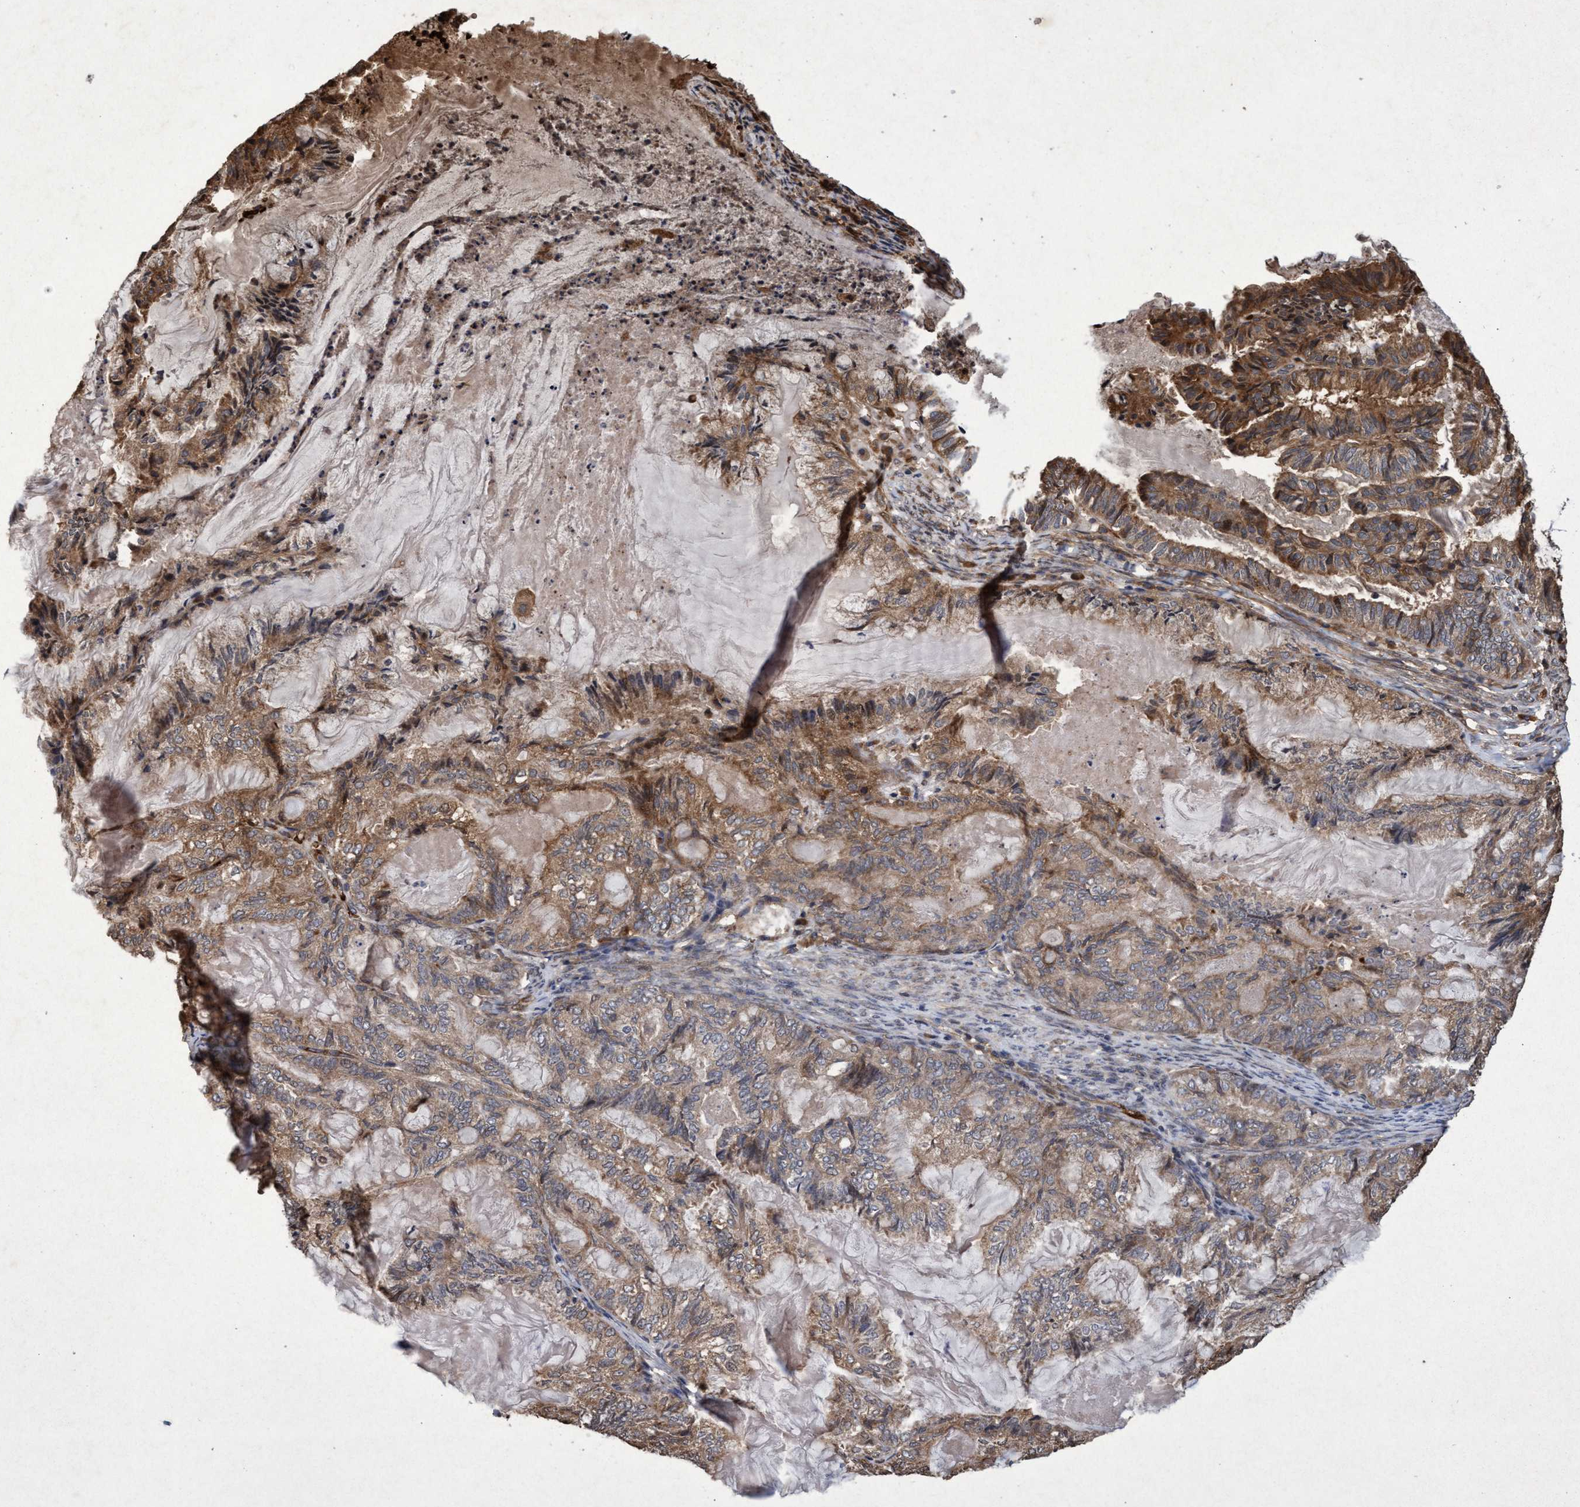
{"staining": {"intensity": "moderate", "quantity": ">75%", "location": "cytoplasmic/membranous"}, "tissue": "endometrial cancer", "cell_type": "Tumor cells", "image_type": "cancer", "snomed": [{"axis": "morphology", "description": "Adenocarcinoma, NOS"}, {"axis": "topography", "description": "Endometrium"}], "caption": "DAB immunohistochemical staining of human adenocarcinoma (endometrial) demonstrates moderate cytoplasmic/membranous protein positivity in about >75% of tumor cells. The protein of interest is stained brown, and the nuclei are stained in blue (DAB (3,3'-diaminobenzidine) IHC with brightfield microscopy, high magnification).", "gene": "CHMP6", "patient": {"sex": "female", "age": 86}}